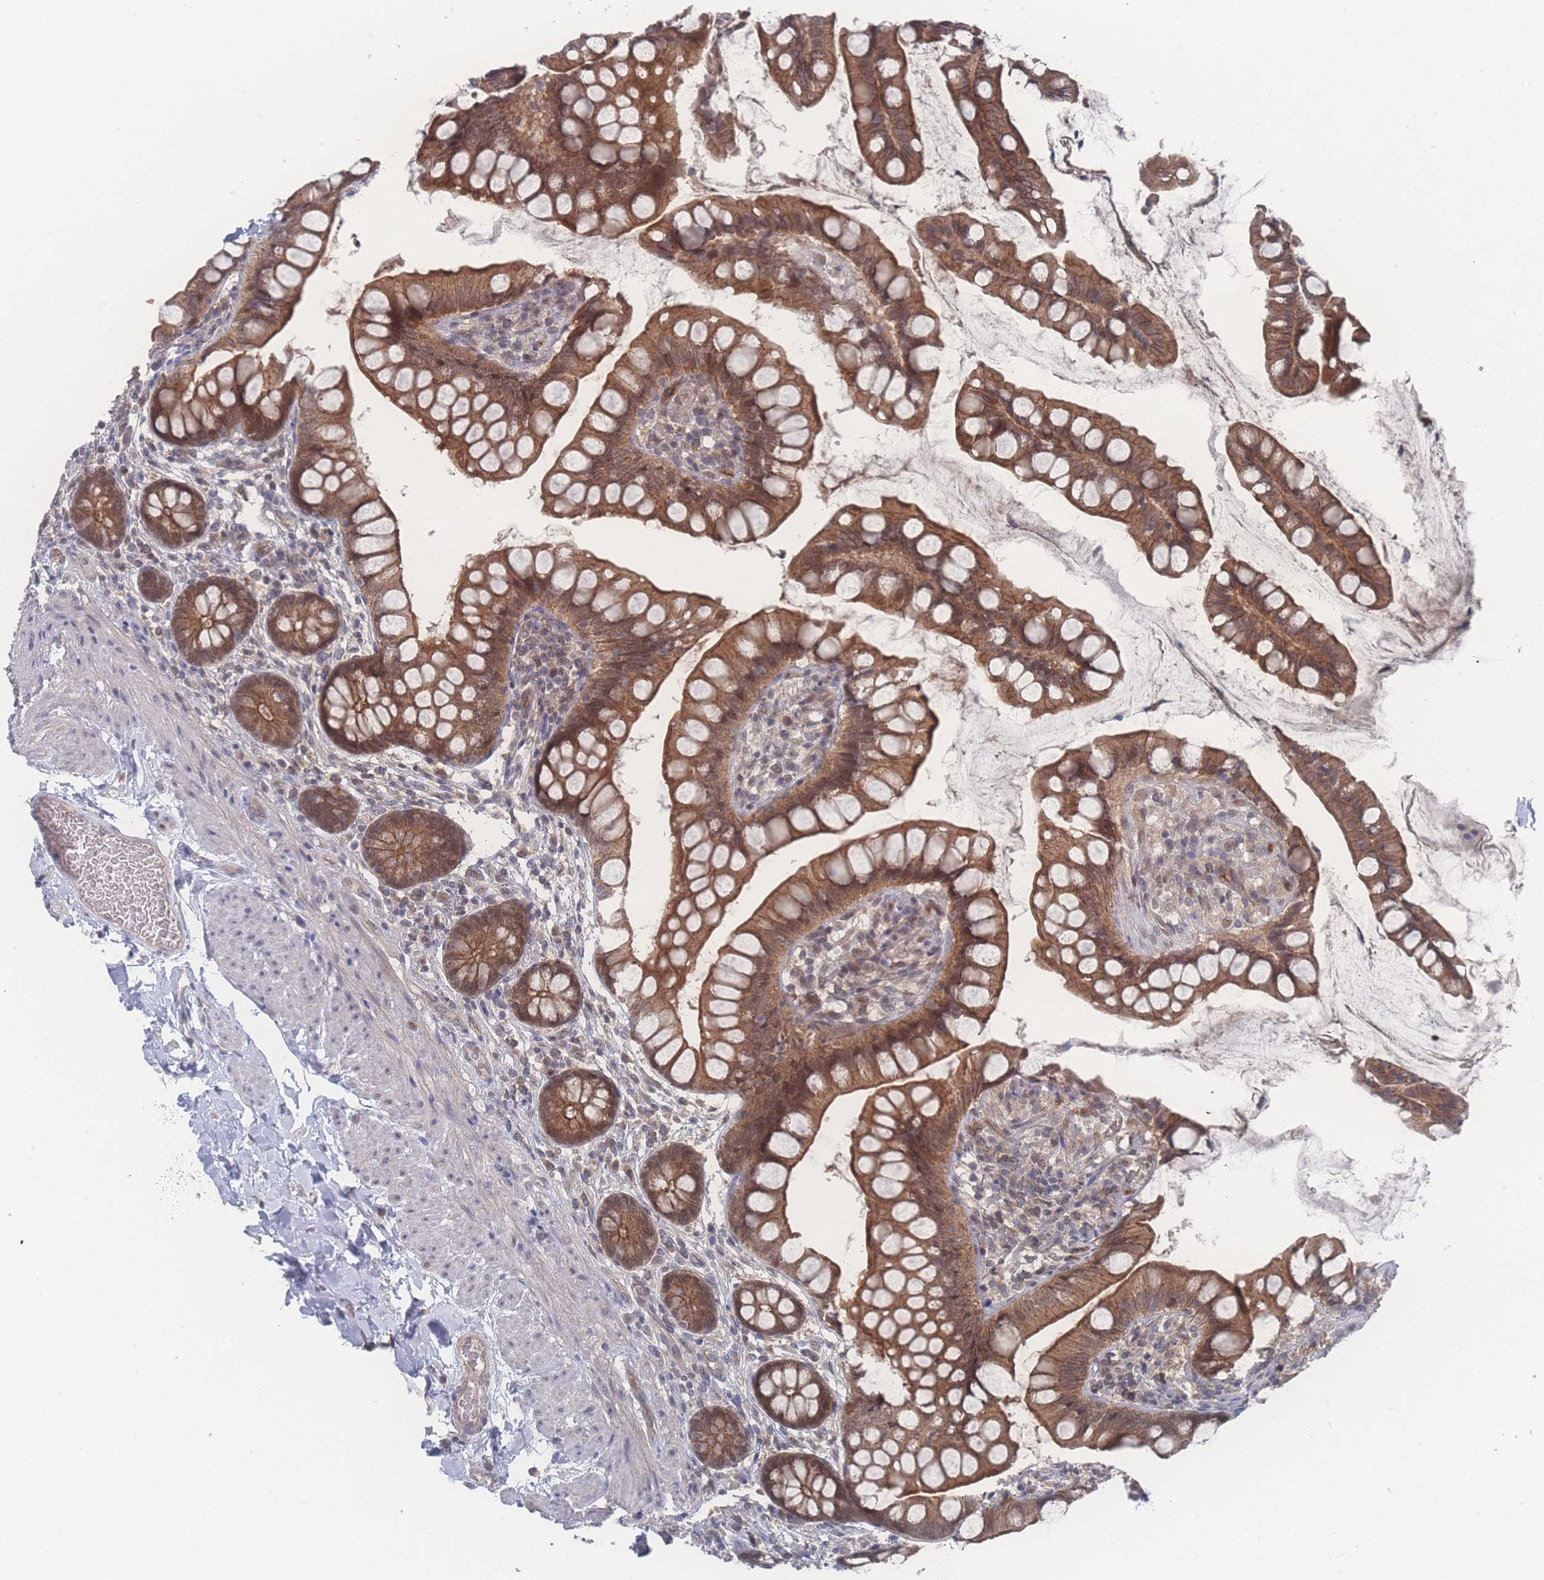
{"staining": {"intensity": "moderate", "quantity": ">75%", "location": "cytoplasmic/membranous"}, "tissue": "small intestine", "cell_type": "Glandular cells", "image_type": "normal", "snomed": [{"axis": "morphology", "description": "Normal tissue, NOS"}, {"axis": "topography", "description": "Small intestine"}], "caption": "Immunohistochemistry (IHC) histopathology image of benign small intestine: small intestine stained using immunohistochemistry shows medium levels of moderate protein expression localized specifically in the cytoplasmic/membranous of glandular cells, appearing as a cytoplasmic/membranous brown color.", "gene": "NBEAL1", "patient": {"sex": "male", "age": 70}}